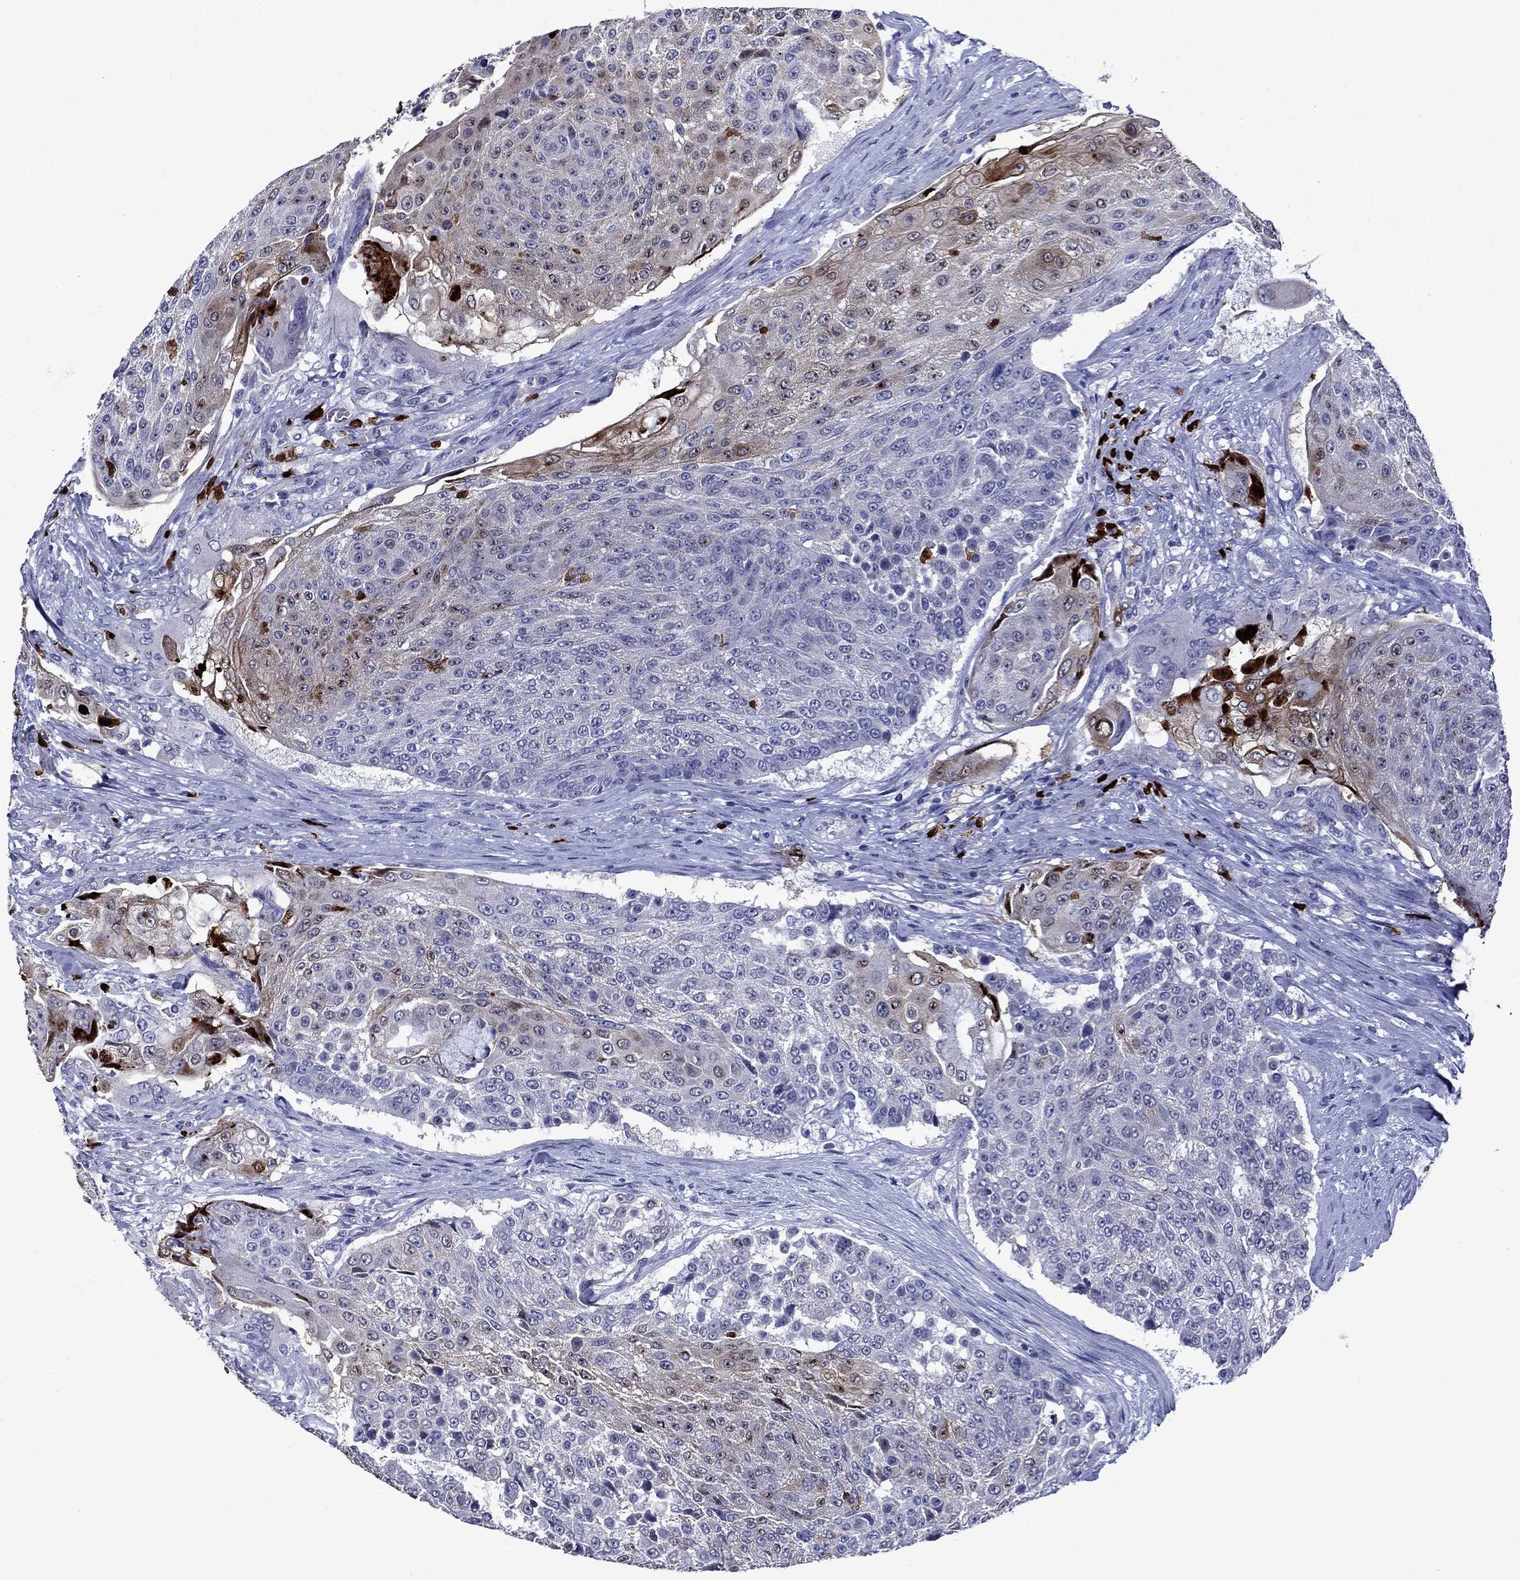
{"staining": {"intensity": "moderate", "quantity": "<25%", "location": "cytoplasmic/membranous"}, "tissue": "urothelial cancer", "cell_type": "Tumor cells", "image_type": "cancer", "snomed": [{"axis": "morphology", "description": "Urothelial carcinoma, High grade"}, {"axis": "topography", "description": "Urinary bladder"}], "caption": "Protein expression by IHC demonstrates moderate cytoplasmic/membranous staining in approximately <25% of tumor cells in urothelial cancer.", "gene": "IRF5", "patient": {"sex": "female", "age": 63}}